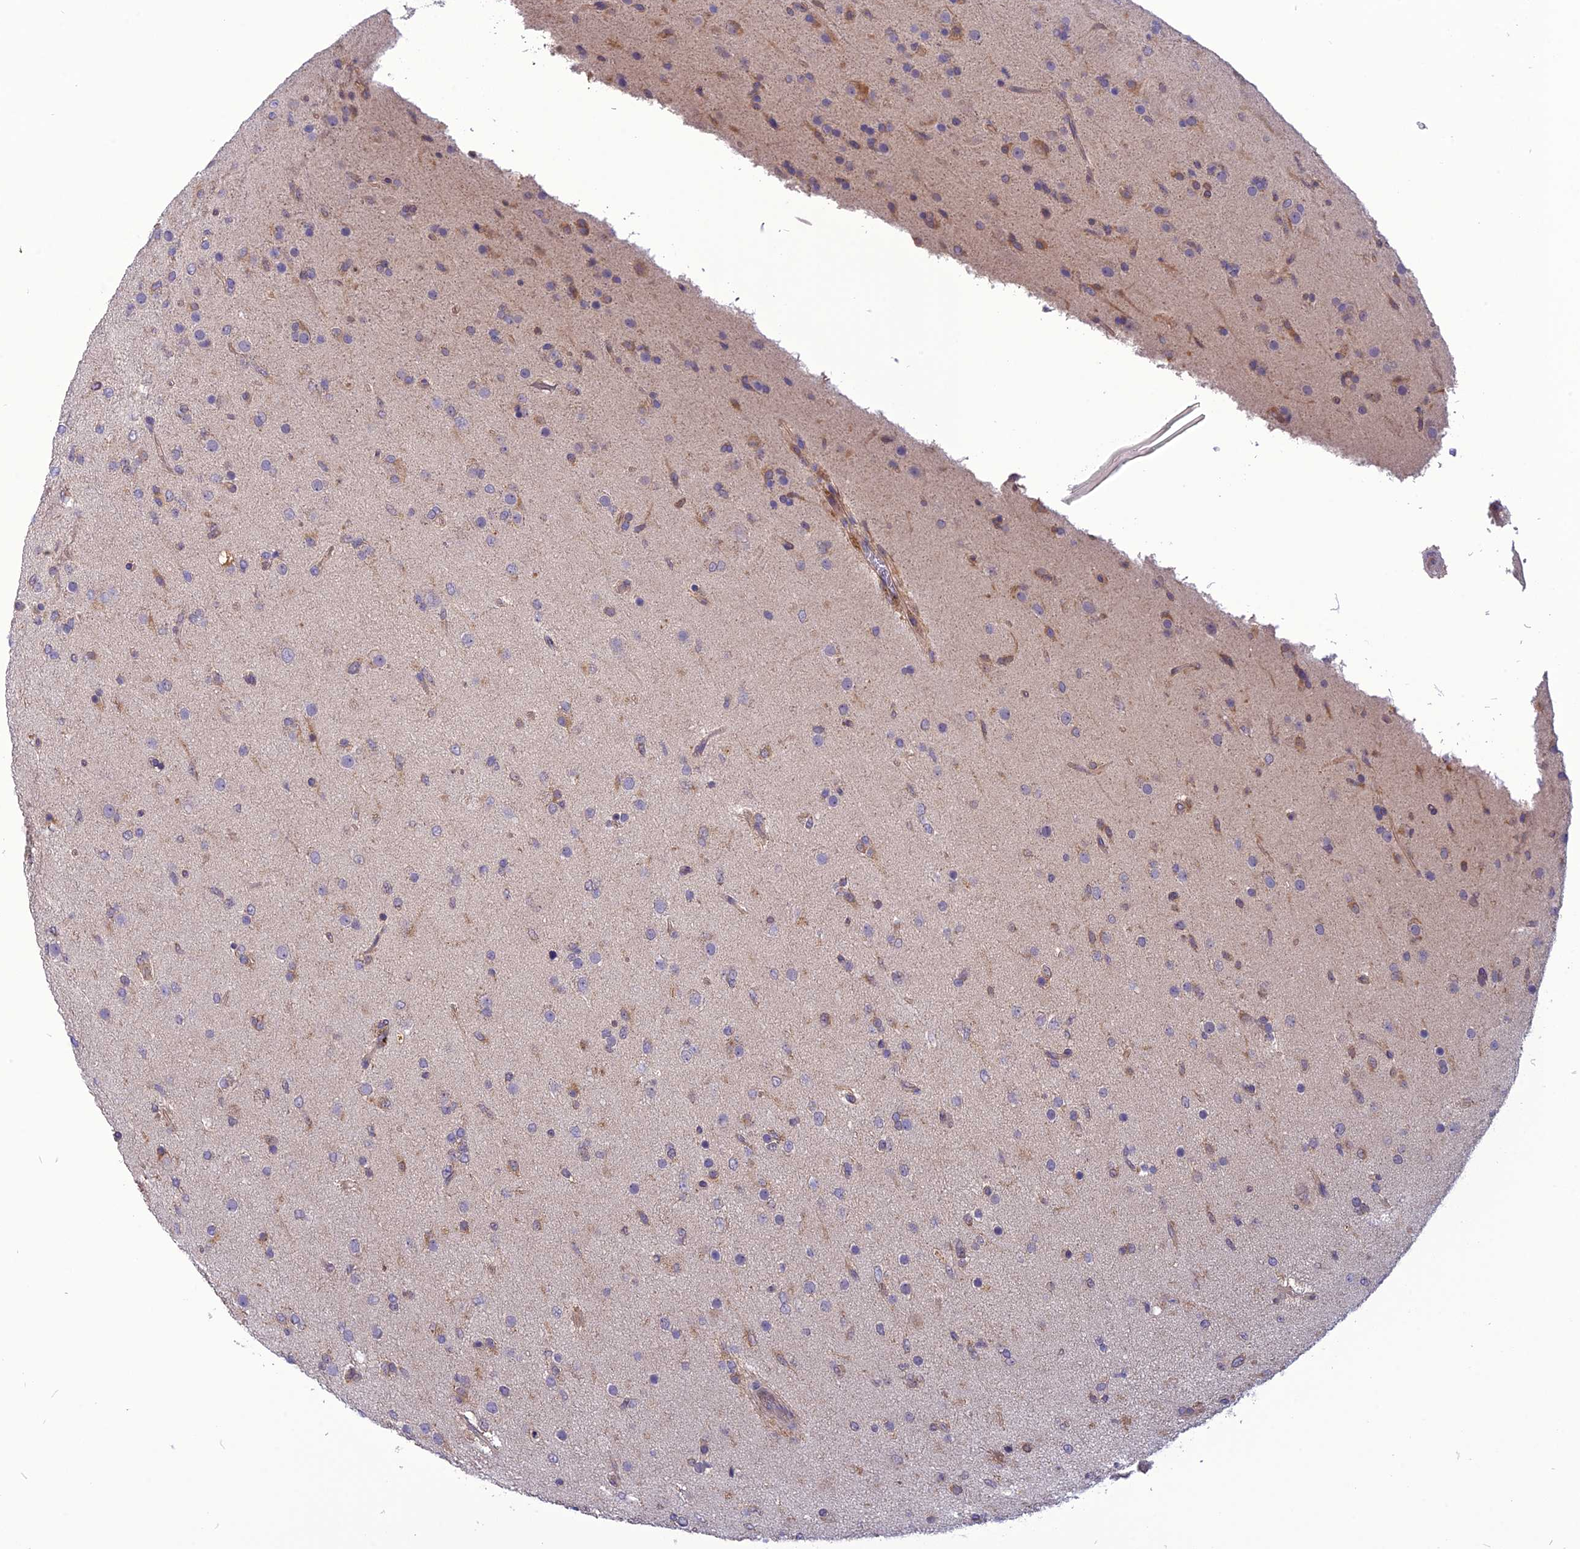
{"staining": {"intensity": "negative", "quantity": "none", "location": "none"}, "tissue": "glioma", "cell_type": "Tumor cells", "image_type": "cancer", "snomed": [{"axis": "morphology", "description": "Glioma, malignant, Low grade"}, {"axis": "topography", "description": "Brain"}], "caption": "The histopathology image demonstrates no significant positivity in tumor cells of low-grade glioma (malignant).", "gene": "PSMF1", "patient": {"sex": "male", "age": 65}}